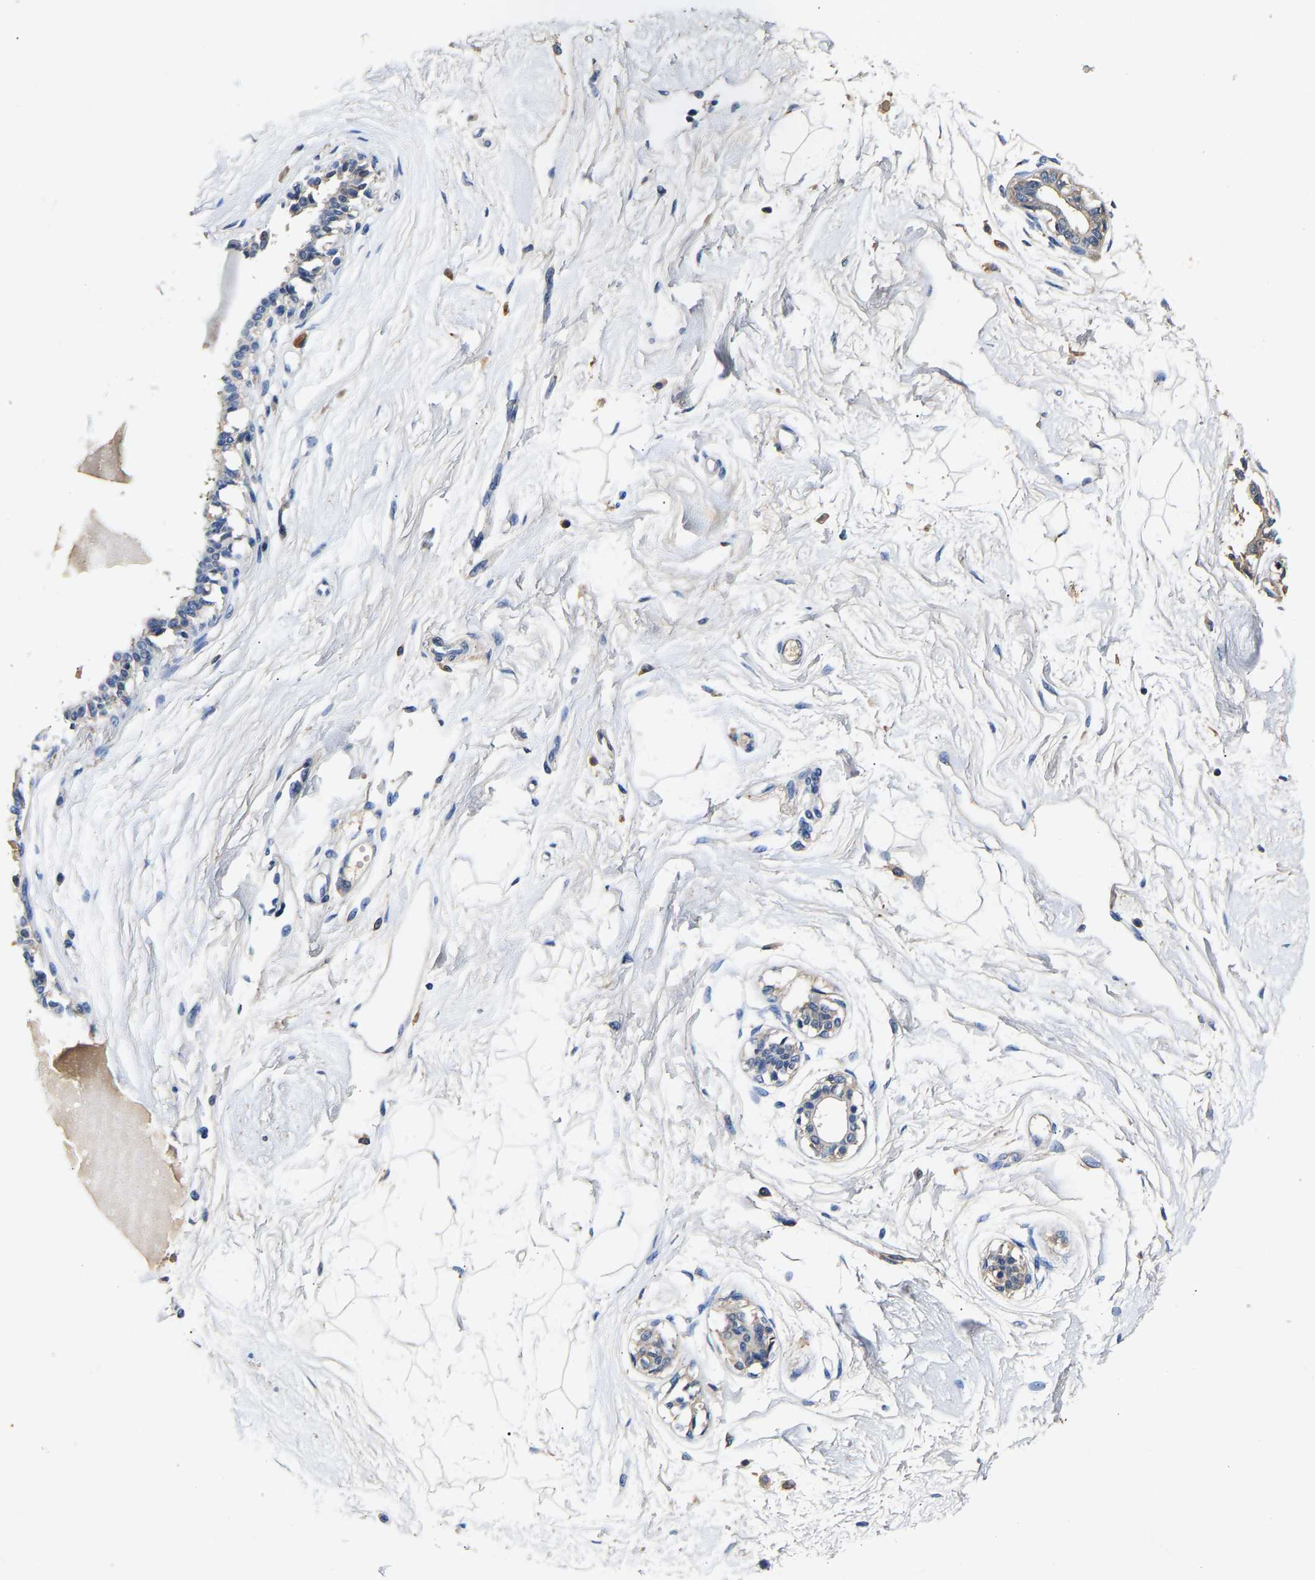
{"staining": {"intensity": "weak", "quantity": ">75%", "location": "cytoplasmic/membranous"}, "tissue": "breast", "cell_type": "Adipocytes", "image_type": "normal", "snomed": [{"axis": "morphology", "description": "Normal tissue, NOS"}, {"axis": "topography", "description": "Breast"}], "caption": "Brown immunohistochemical staining in benign breast exhibits weak cytoplasmic/membranous staining in approximately >75% of adipocytes.", "gene": "SLCO2B1", "patient": {"sex": "female", "age": 45}}